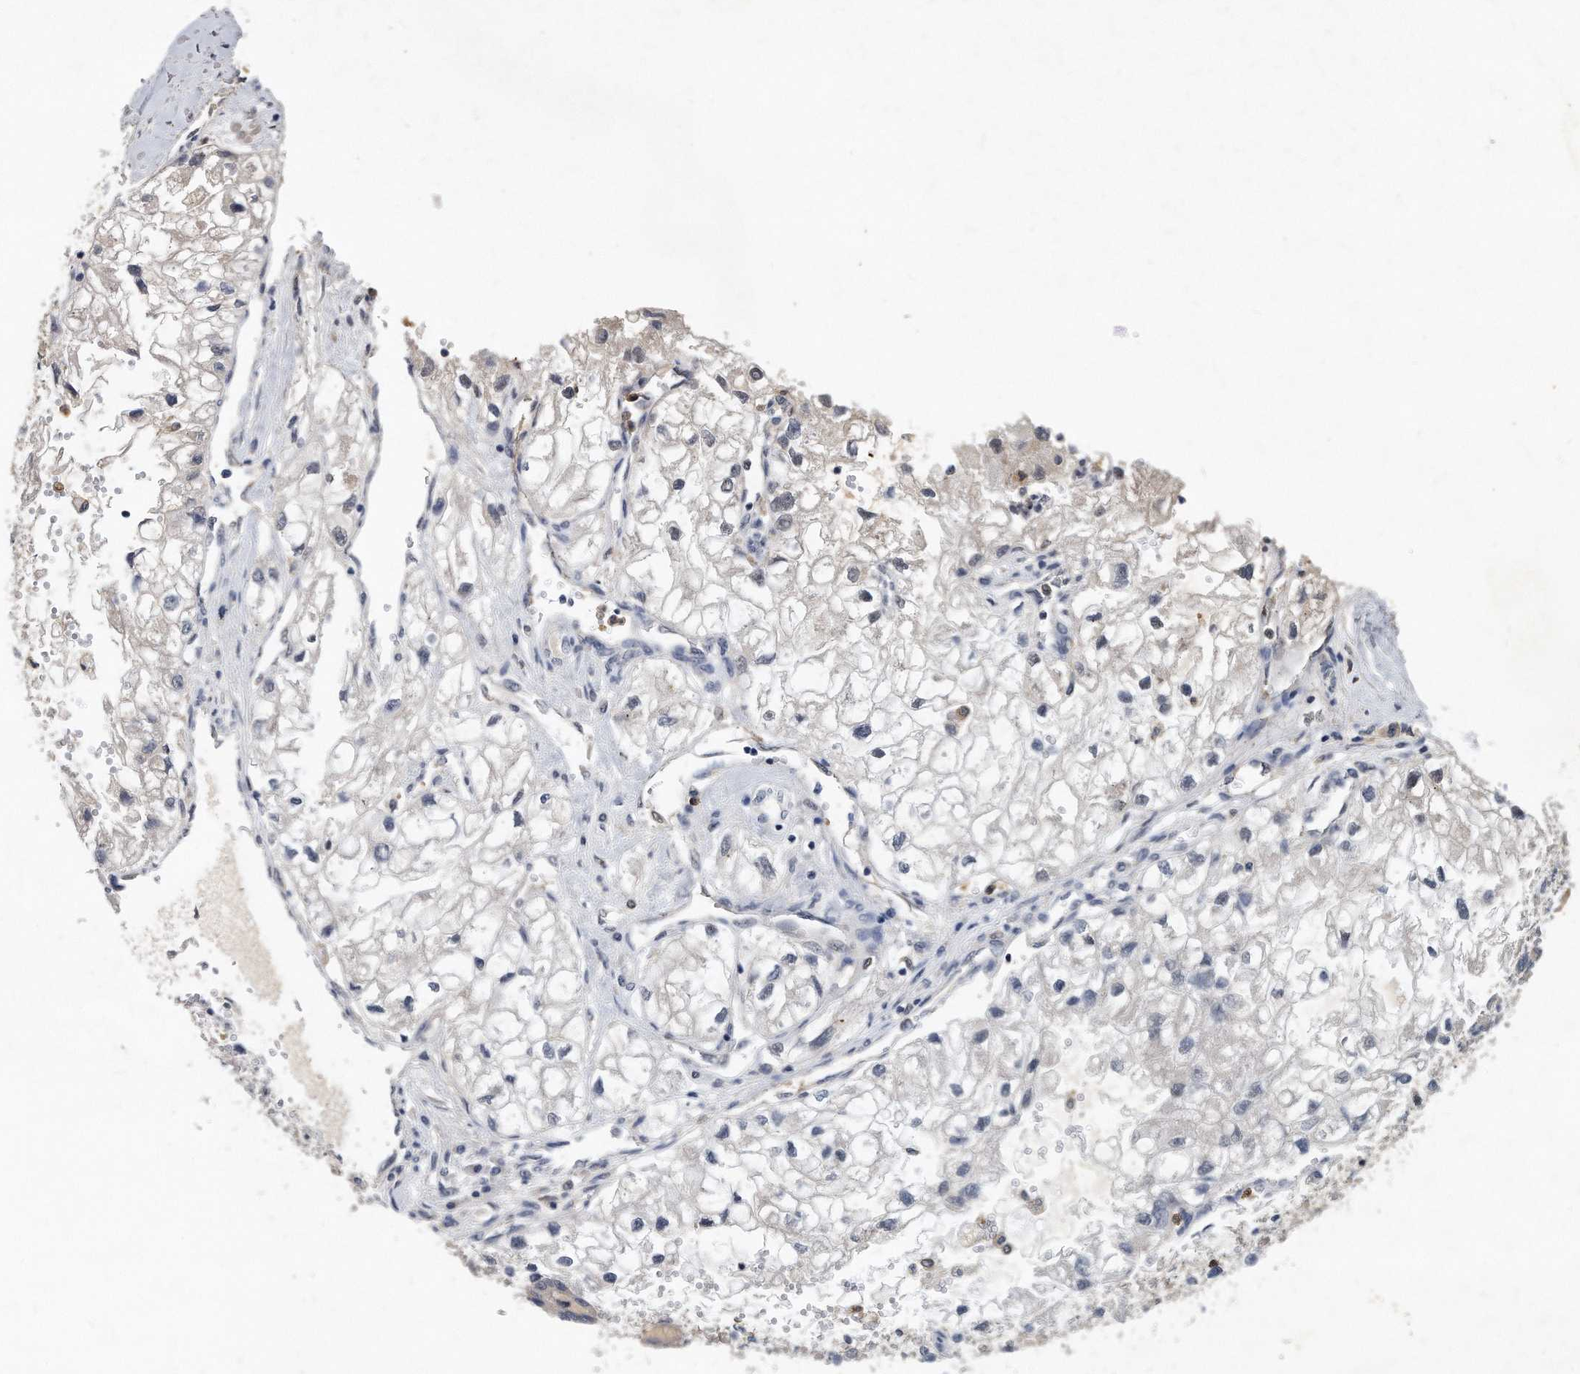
{"staining": {"intensity": "negative", "quantity": "none", "location": "none"}, "tissue": "renal cancer", "cell_type": "Tumor cells", "image_type": "cancer", "snomed": [{"axis": "morphology", "description": "Adenocarcinoma, NOS"}, {"axis": "topography", "description": "Kidney"}], "caption": "An IHC histopathology image of renal cancer (adenocarcinoma) is shown. There is no staining in tumor cells of renal cancer (adenocarcinoma).", "gene": "HOMER3", "patient": {"sex": "female", "age": 70}}